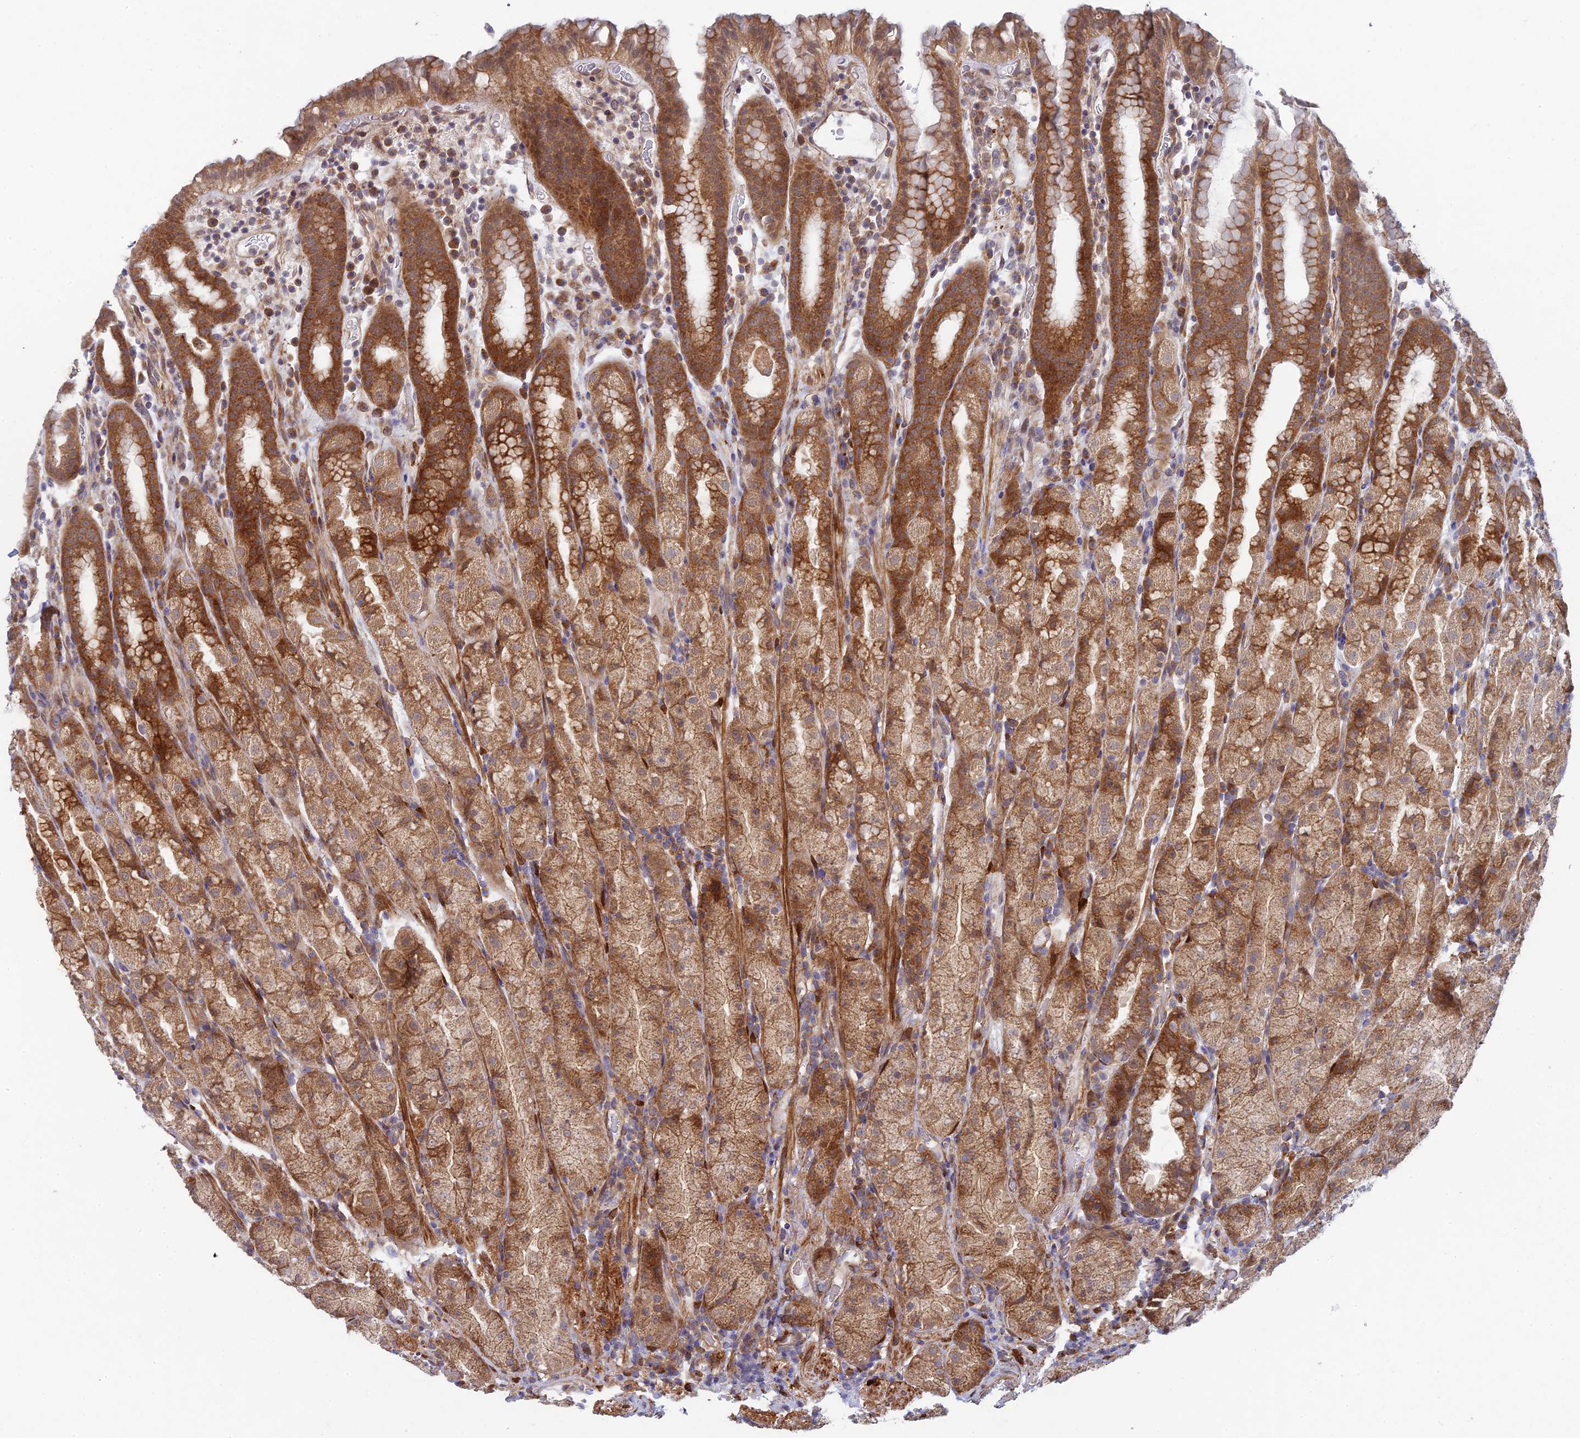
{"staining": {"intensity": "strong", "quantity": ">75%", "location": "cytoplasmic/membranous,nuclear"}, "tissue": "stomach", "cell_type": "Glandular cells", "image_type": "normal", "snomed": [{"axis": "morphology", "description": "Normal tissue, NOS"}, {"axis": "topography", "description": "Stomach, upper"}, {"axis": "topography", "description": "Stomach, lower"}, {"axis": "topography", "description": "Small intestine"}], "caption": "Immunohistochemical staining of benign stomach demonstrates strong cytoplasmic/membranous,nuclear protein positivity in about >75% of glandular cells.", "gene": "INCA1", "patient": {"sex": "male", "age": 68}}